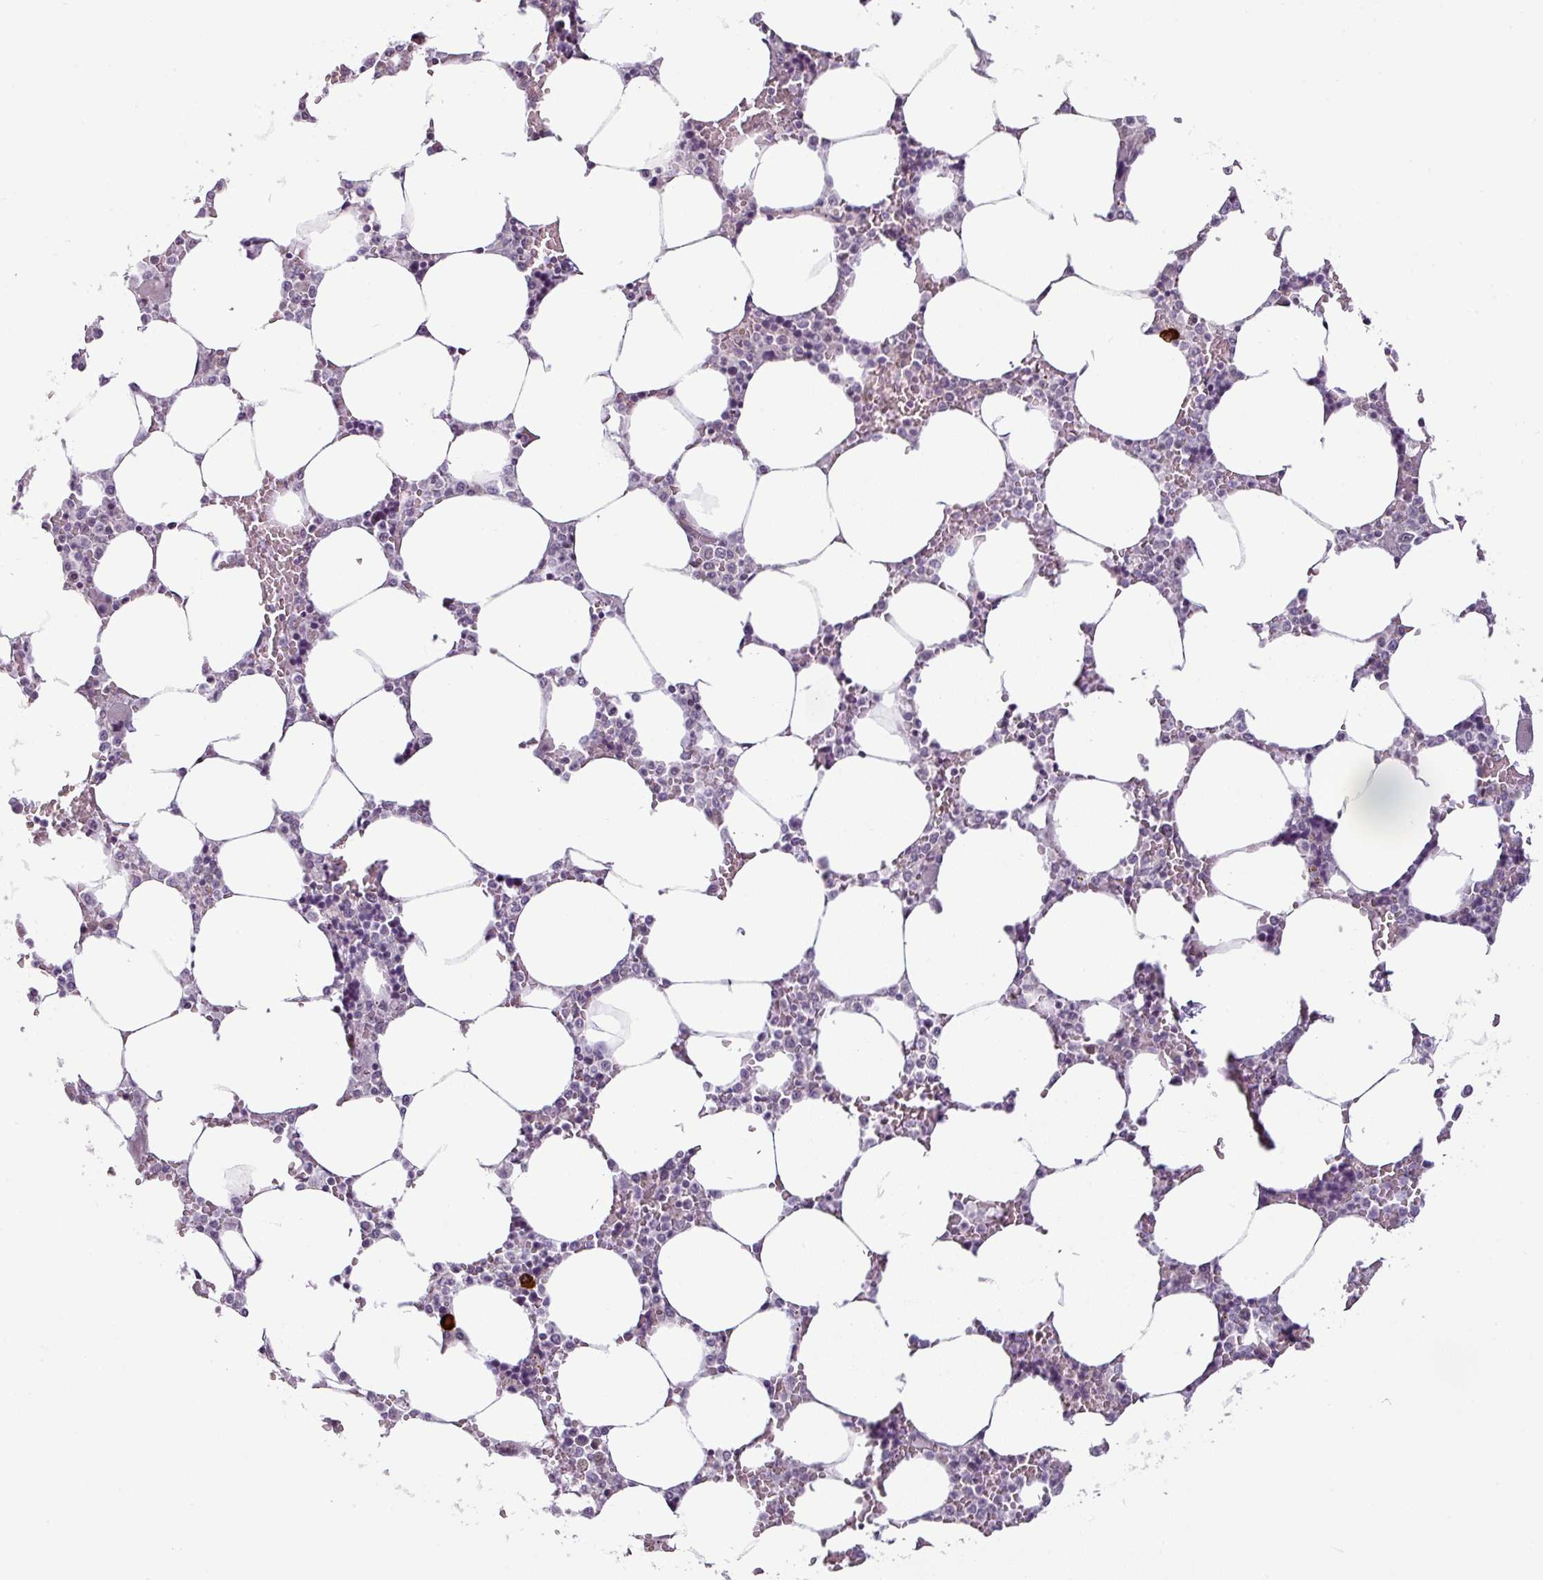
{"staining": {"intensity": "negative", "quantity": "none", "location": "none"}, "tissue": "bone marrow", "cell_type": "Hematopoietic cells", "image_type": "normal", "snomed": [{"axis": "morphology", "description": "Normal tissue, NOS"}, {"axis": "topography", "description": "Bone marrow"}], "caption": "DAB immunohistochemical staining of normal human bone marrow exhibits no significant positivity in hematopoietic cells. (DAB (3,3'-diaminobenzidine) immunohistochemistry (IHC), high magnification).", "gene": "OR52D1", "patient": {"sex": "male", "age": 64}}